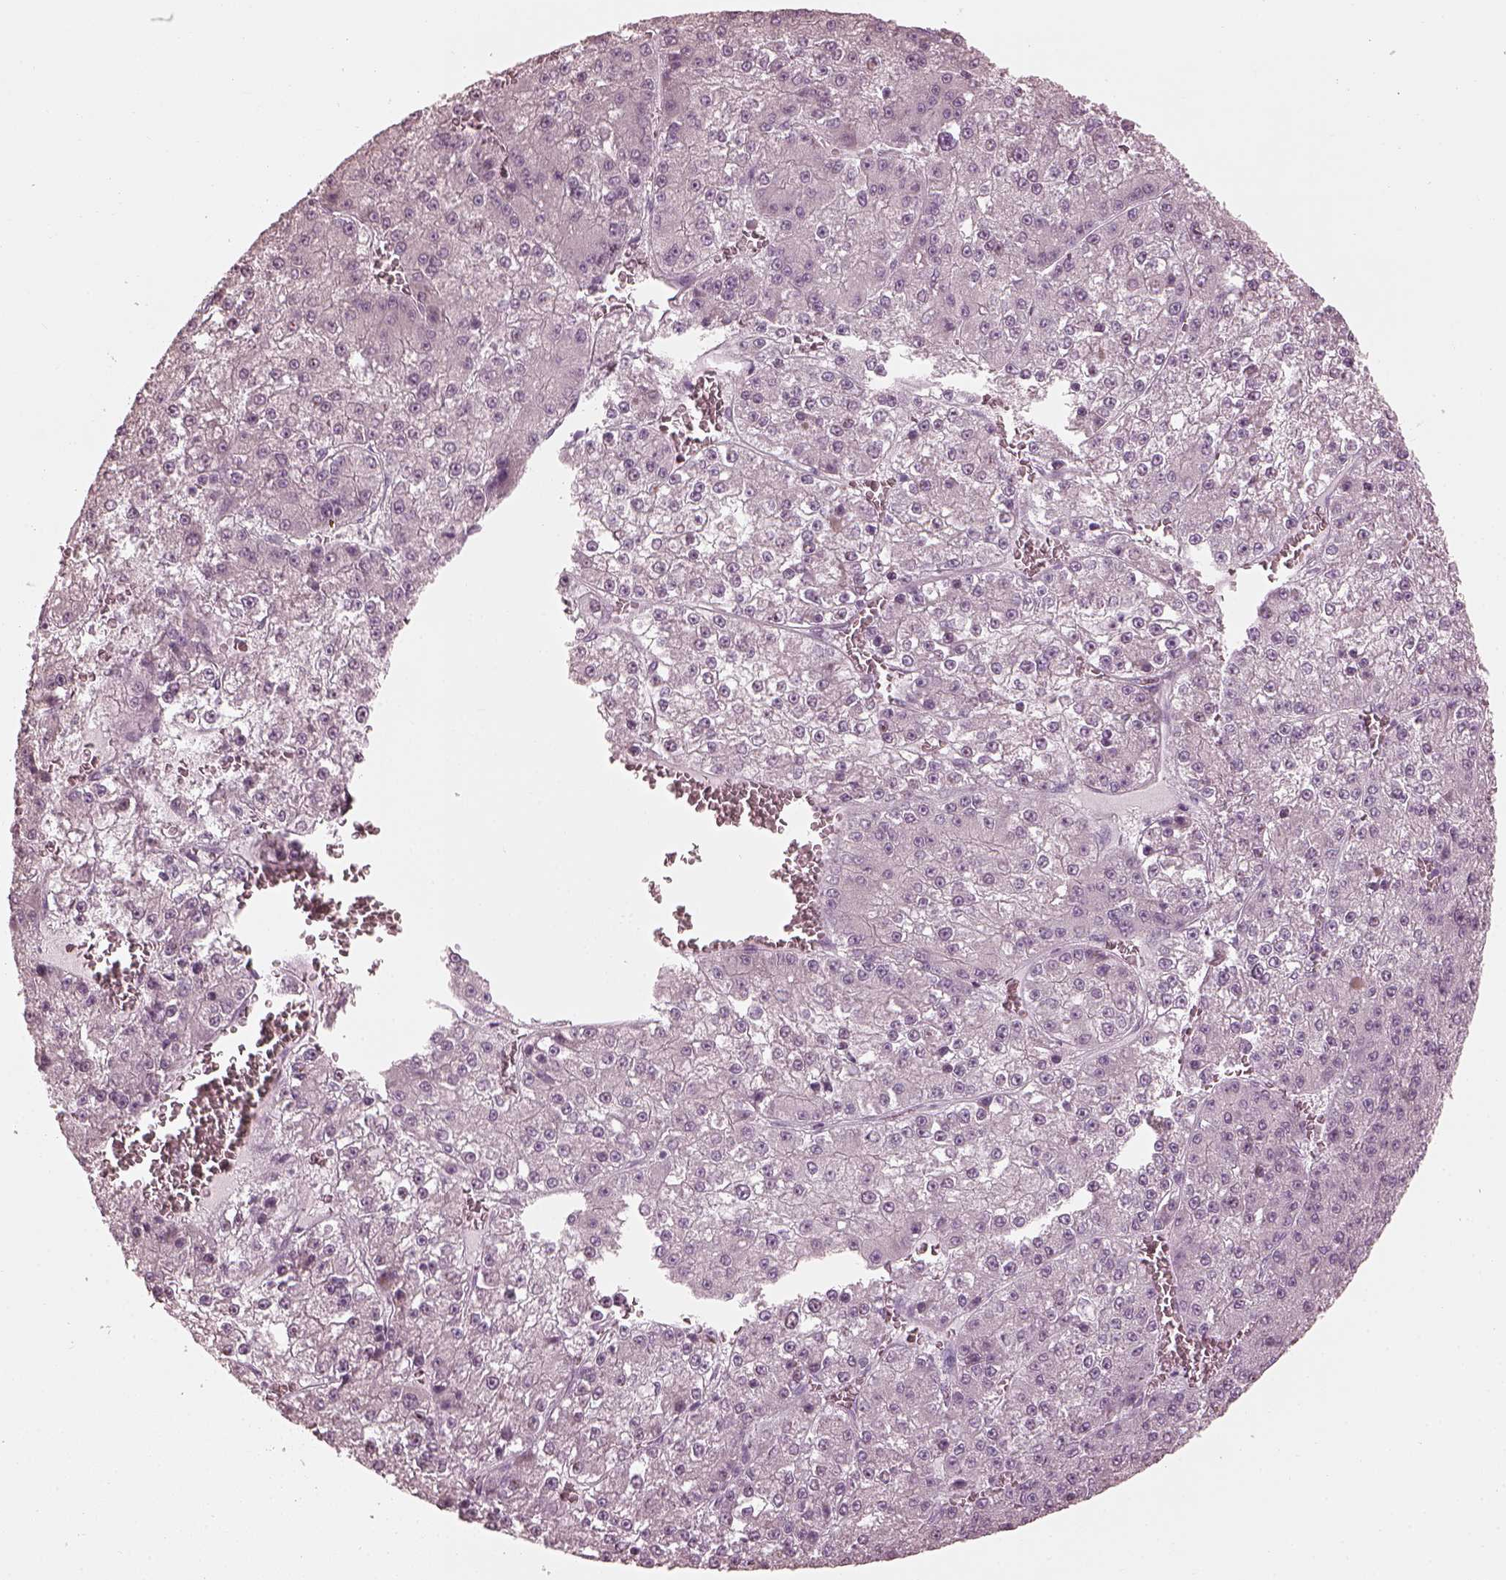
{"staining": {"intensity": "negative", "quantity": "none", "location": "none"}, "tissue": "liver cancer", "cell_type": "Tumor cells", "image_type": "cancer", "snomed": [{"axis": "morphology", "description": "Carcinoma, Hepatocellular, NOS"}, {"axis": "topography", "description": "Liver"}], "caption": "A photomicrograph of human liver hepatocellular carcinoma is negative for staining in tumor cells.", "gene": "SAXO2", "patient": {"sex": "female", "age": 73}}